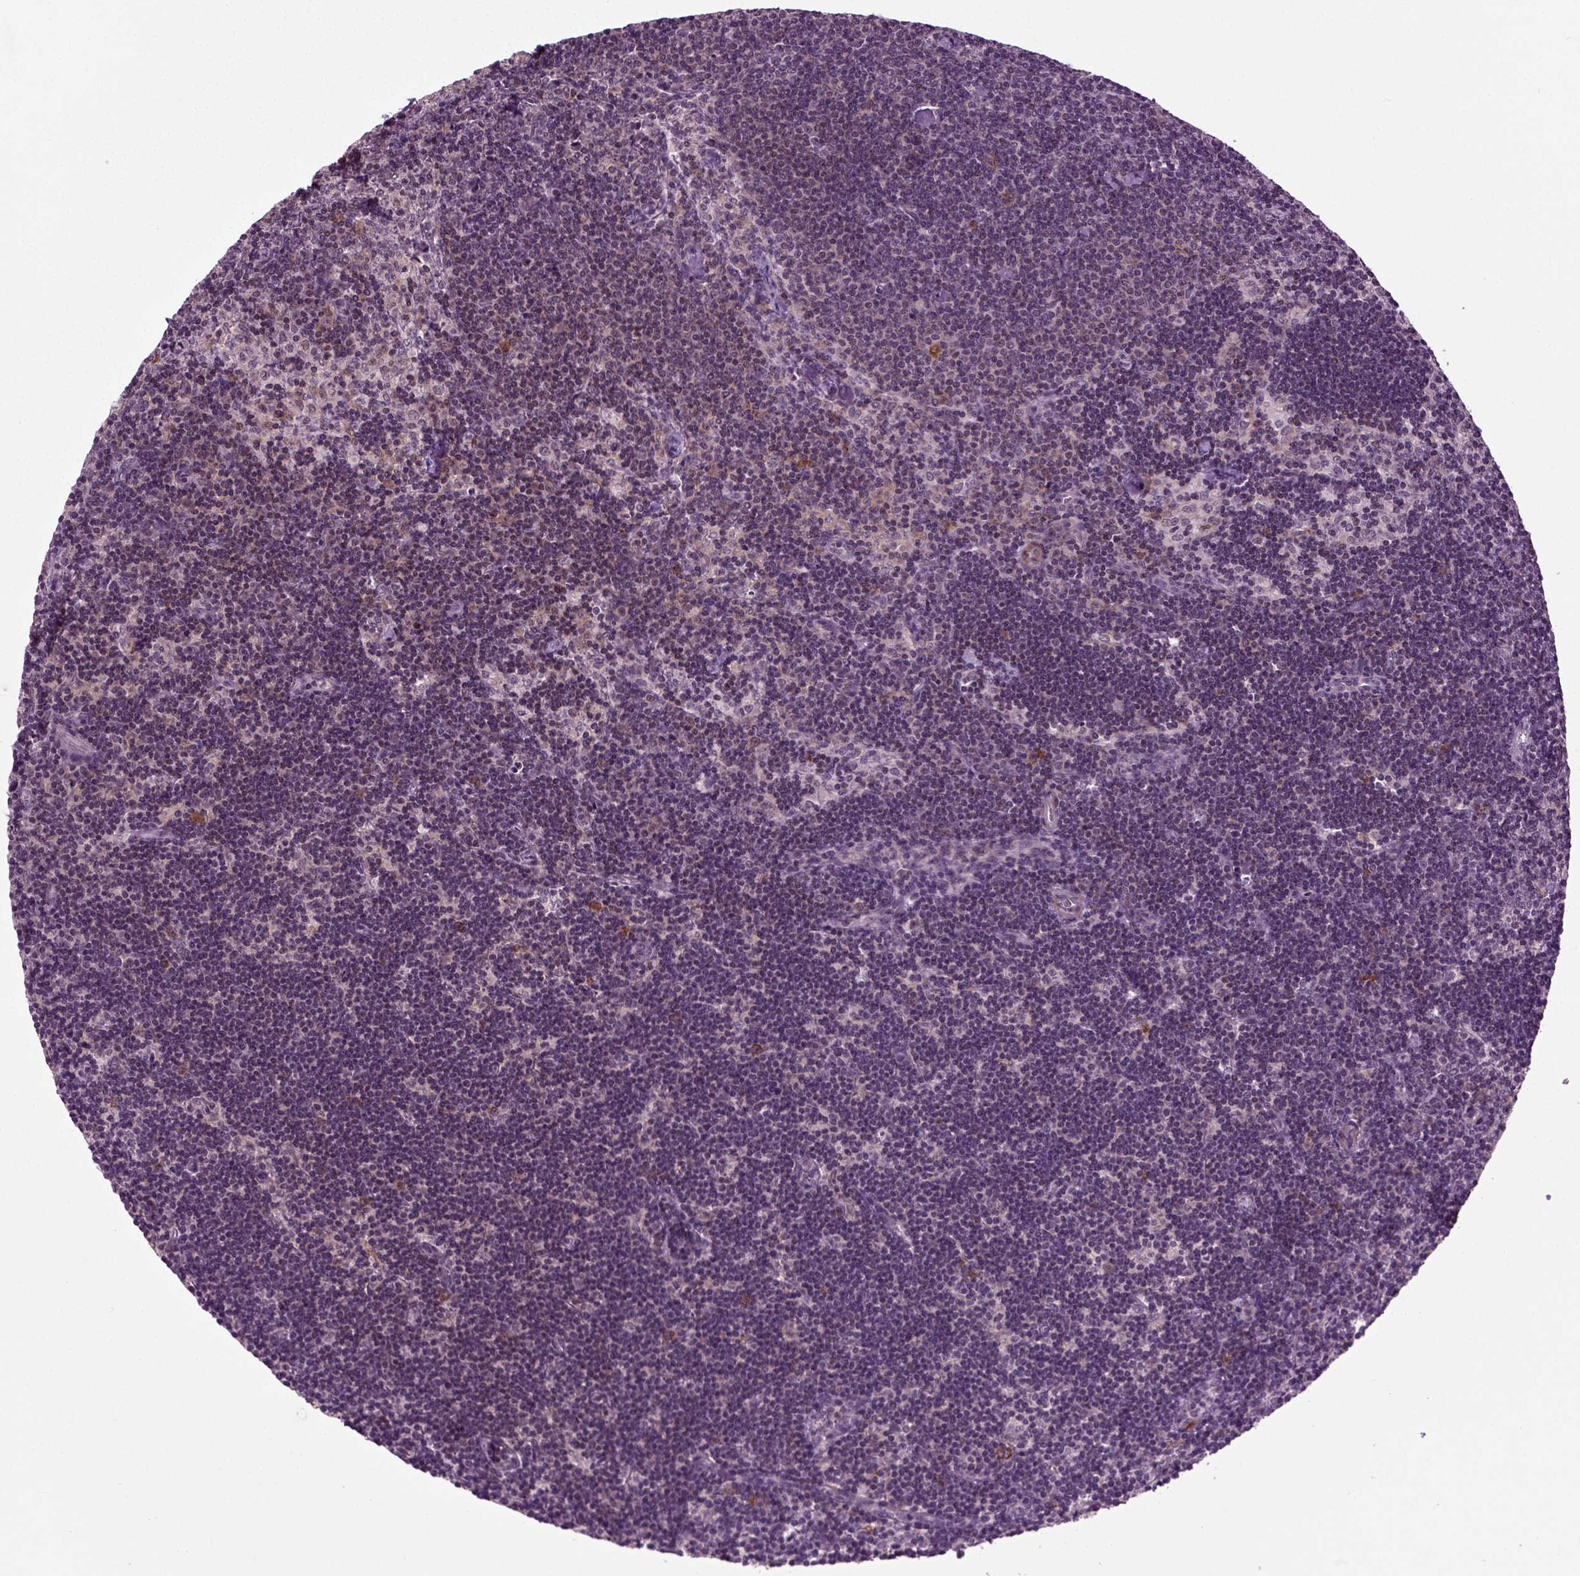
{"staining": {"intensity": "negative", "quantity": "none", "location": "none"}, "tissue": "lymph node", "cell_type": "Germinal center cells", "image_type": "normal", "snomed": [{"axis": "morphology", "description": "Normal tissue, NOS"}, {"axis": "topography", "description": "Lymph node"}], "caption": "This is a histopathology image of immunohistochemistry staining of benign lymph node, which shows no staining in germinal center cells. Brightfield microscopy of immunohistochemistry (IHC) stained with DAB (3,3'-diaminobenzidine) (brown) and hematoxylin (blue), captured at high magnification.", "gene": "KNSTRN", "patient": {"sex": "female", "age": 34}}